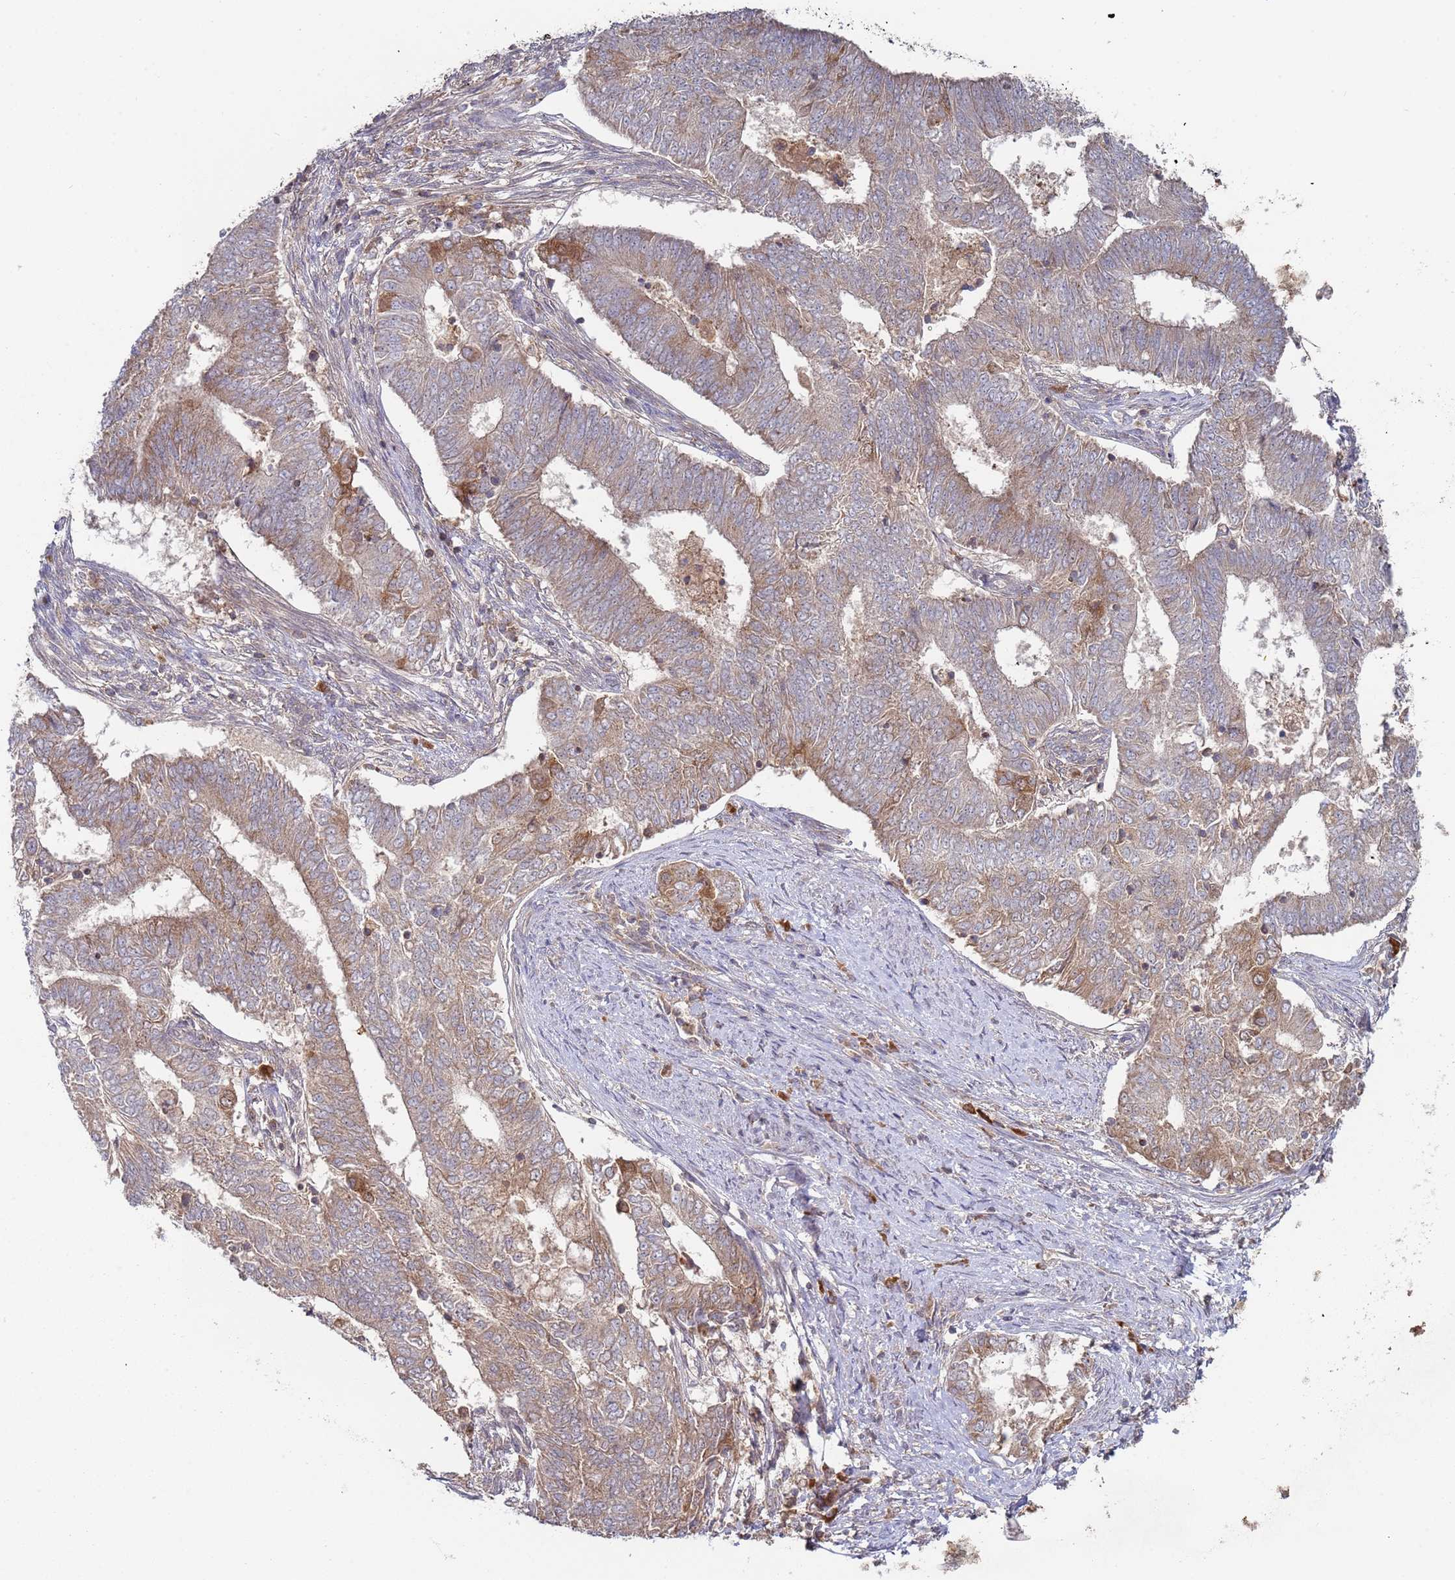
{"staining": {"intensity": "weak", "quantity": ">75%", "location": "cytoplasmic/membranous"}, "tissue": "endometrial cancer", "cell_type": "Tumor cells", "image_type": "cancer", "snomed": [{"axis": "morphology", "description": "Adenocarcinoma, NOS"}, {"axis": "topography", "description": "Endometrium"}], "caption": "Immunohistochemical staining of endometrial adenocarcinoma displays low levels of weak cytoplasmic/membranous protein staining in approximately >75% of tumor cells.", "gene": "OR5A2", "patient": {"sex": "female", "age": 62}}